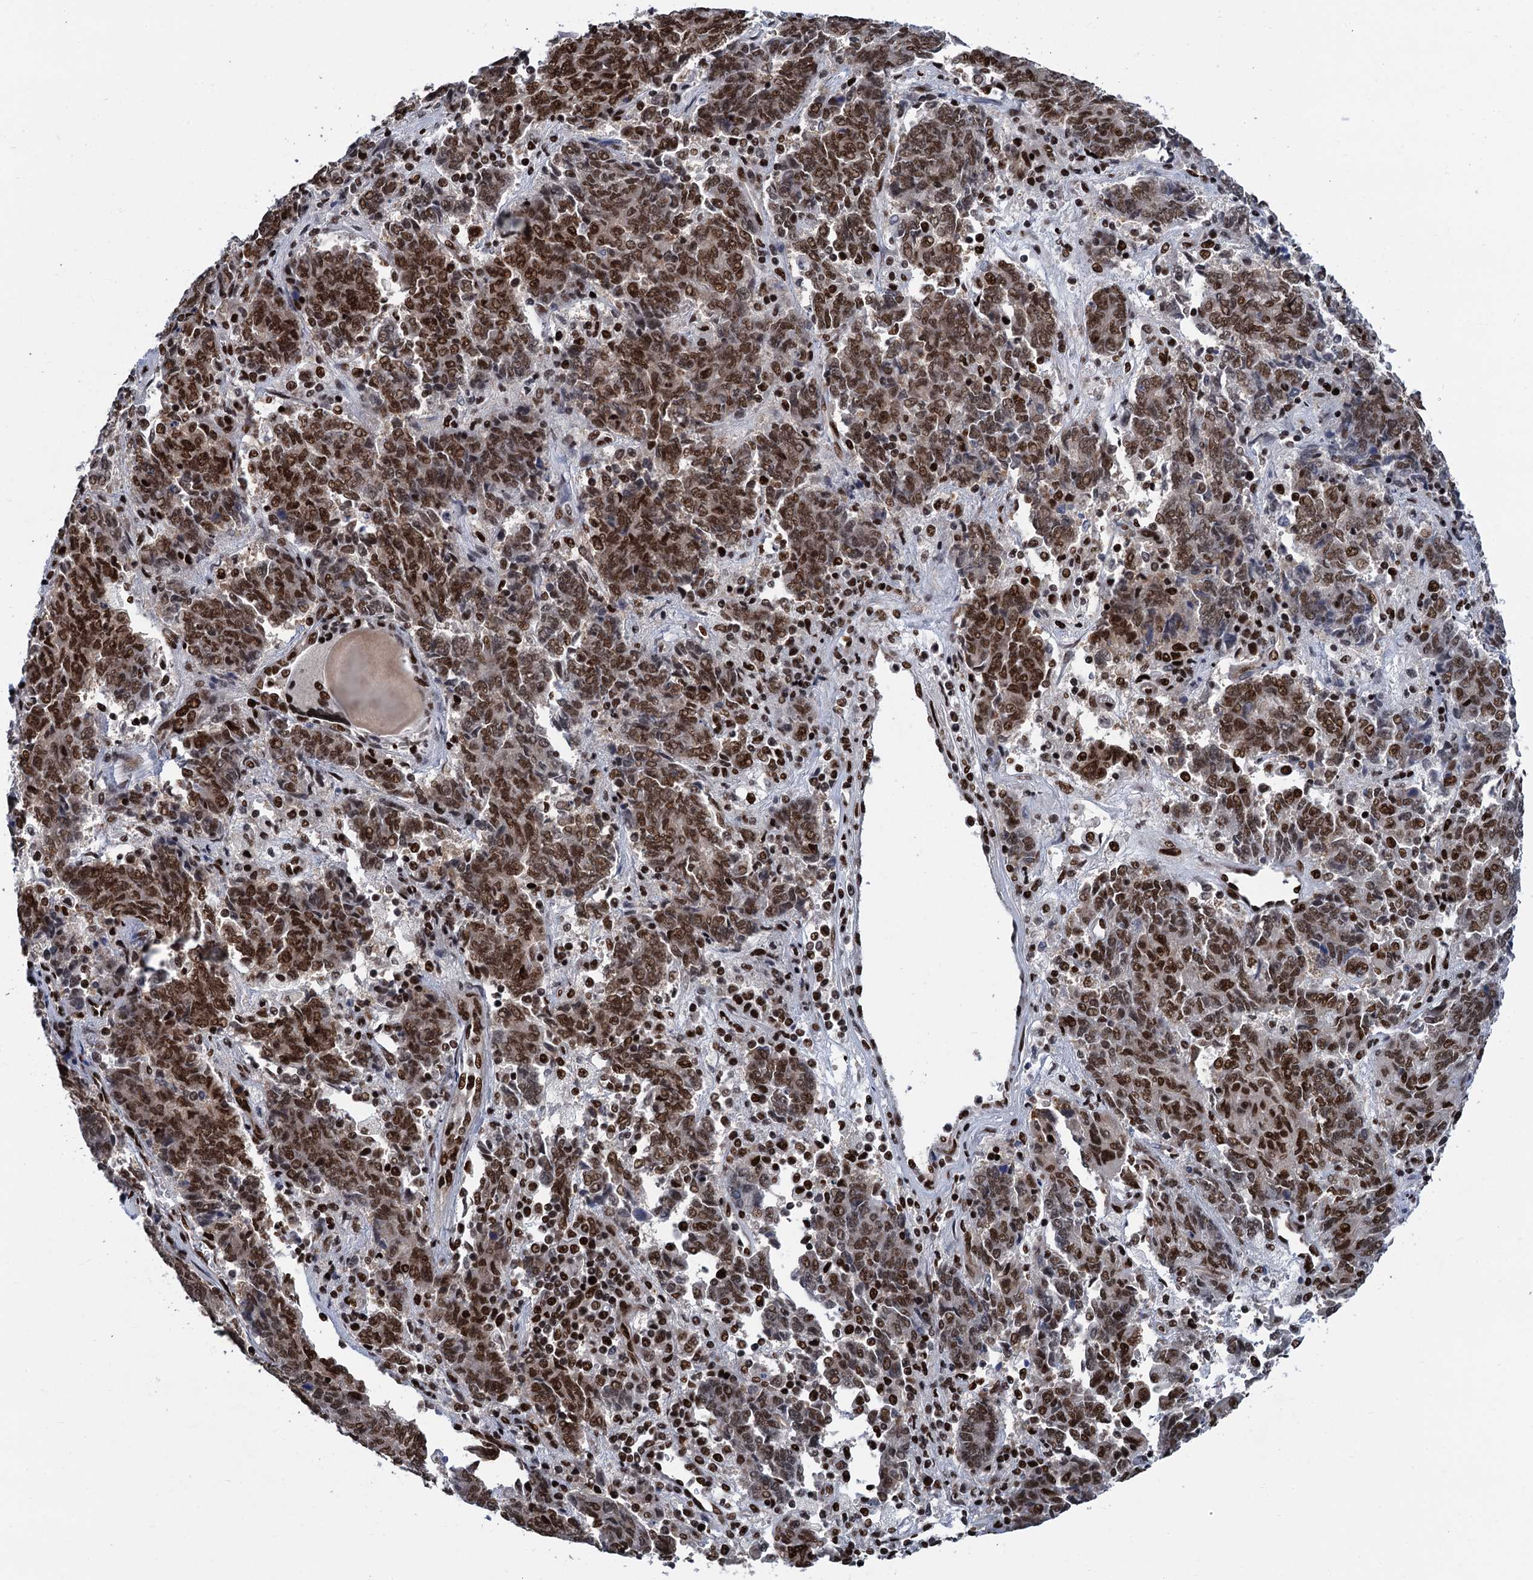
{"staining": {"intensity": "moderate", "quantity": ">75%", "location": "nuclear"}, "tissue": "endometrial cancer", "cell_type": "Tumor cells", "image_type": "cancer", "snomed": [{"axis": "morphology", "description": "Adenocarcinoma, NOS"}, {"axis": "topography", "description": "Endometrium"}], "caption": "Protein analysis of adenocarcinoma (endometrial) tissue demonstrates moderate nuclear expression in about >75% of tumor cells. (DAB IHC with brightfield microscopy, high magnification).", "gene": "PPP4R1", "patient": {"sex": "female", "age": 80}}